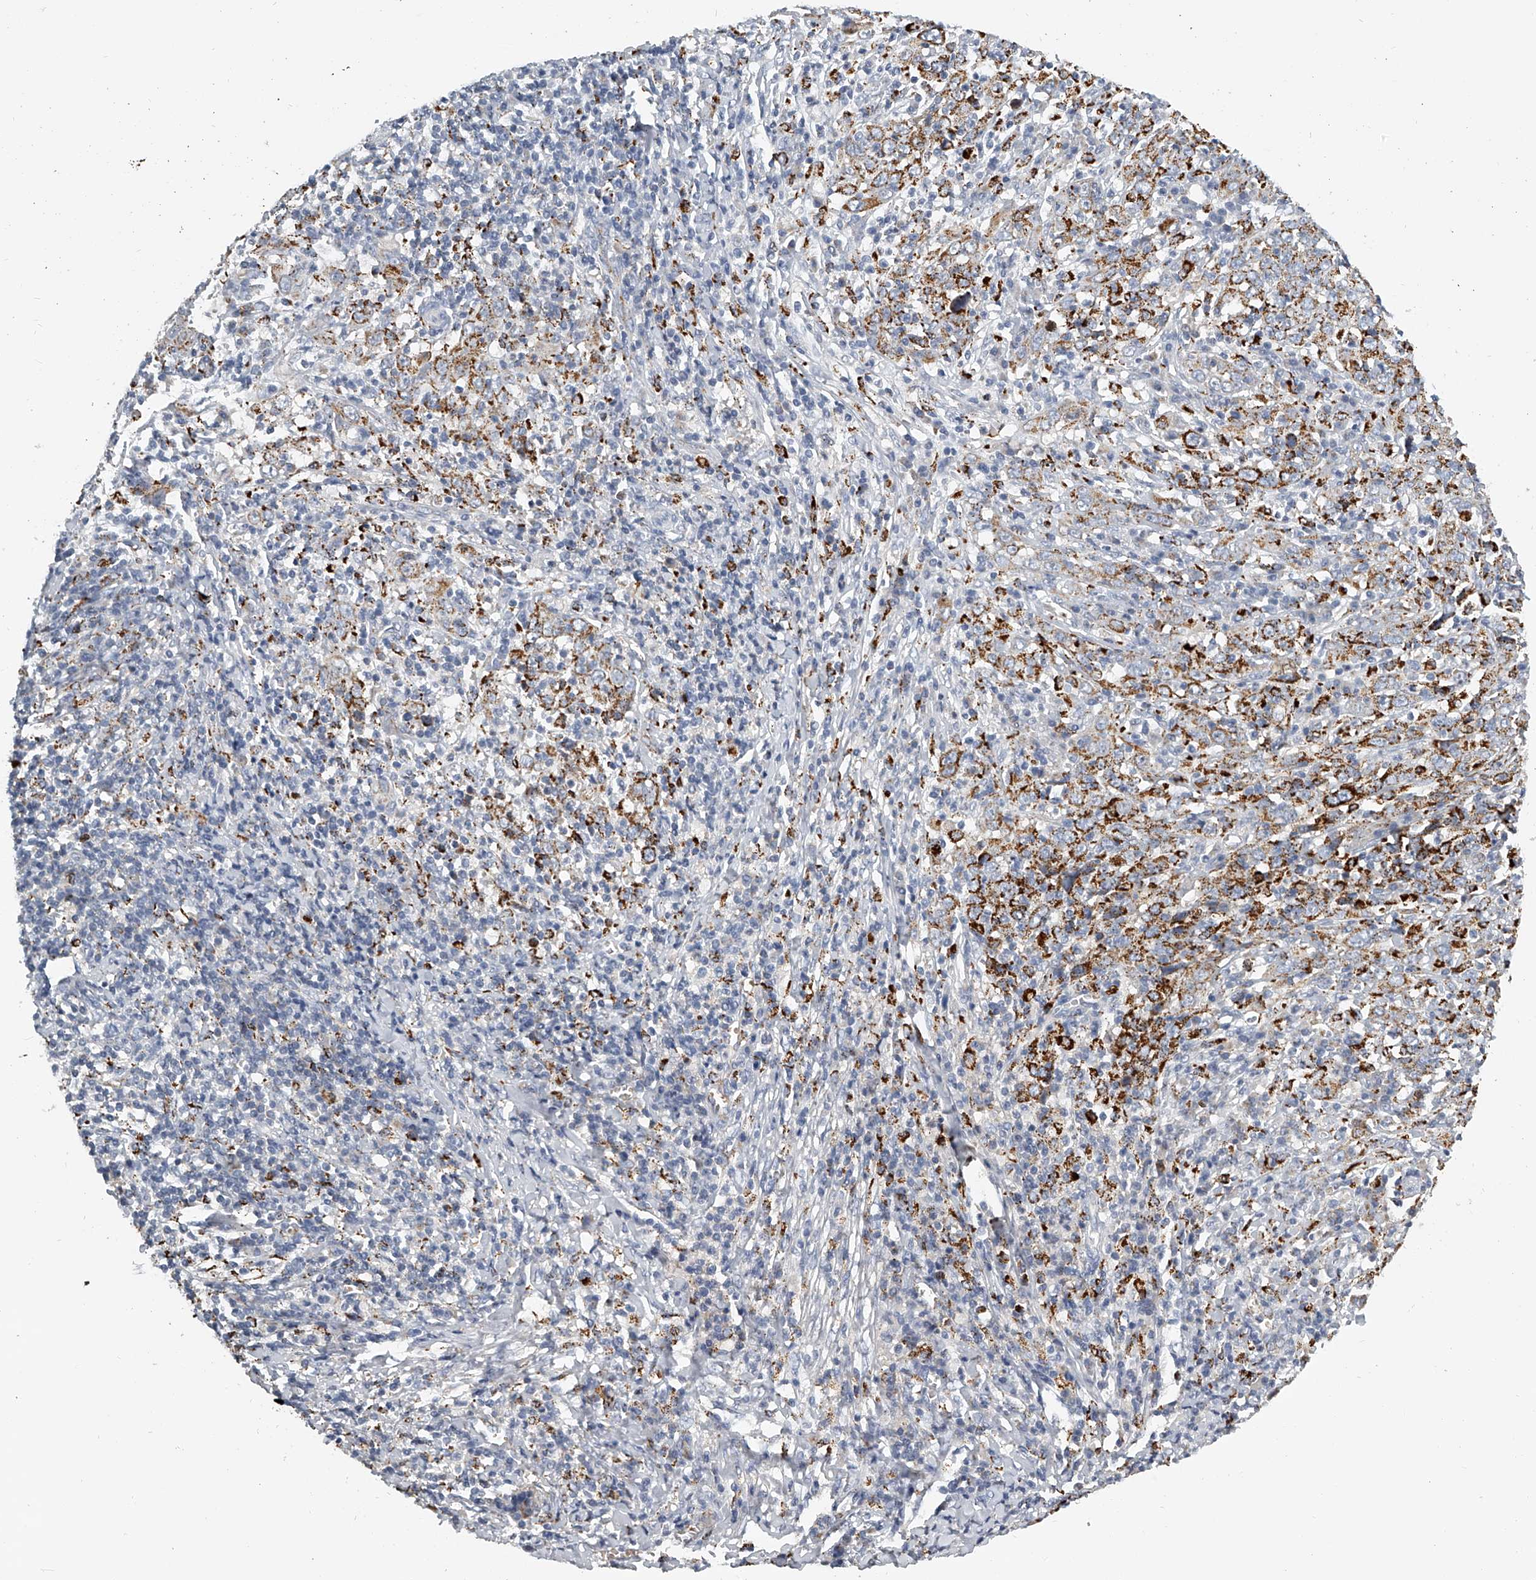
{"staining": {"intensity": "moderate", "quantity": ">75%", "location": "cytoplasmic/membranous"}, "tissue": "cervical cancer", "cell_type": "Tumor cells", "image_type": "cancer", "snomed": [{"axis": "morphology", "description": "Squamous cell carcinoma, NOS"}, {"axis": "topography", "description": "Cervix"}], "caption": "Squamous cell carcinoma (cervical) stained with immunohistochemistry shows moderate cytoplasmic/membranous expression in approximately >75% of tumor cells.", "gene": "KLHL7", "patient": {"sex": "female", "age": 46}}